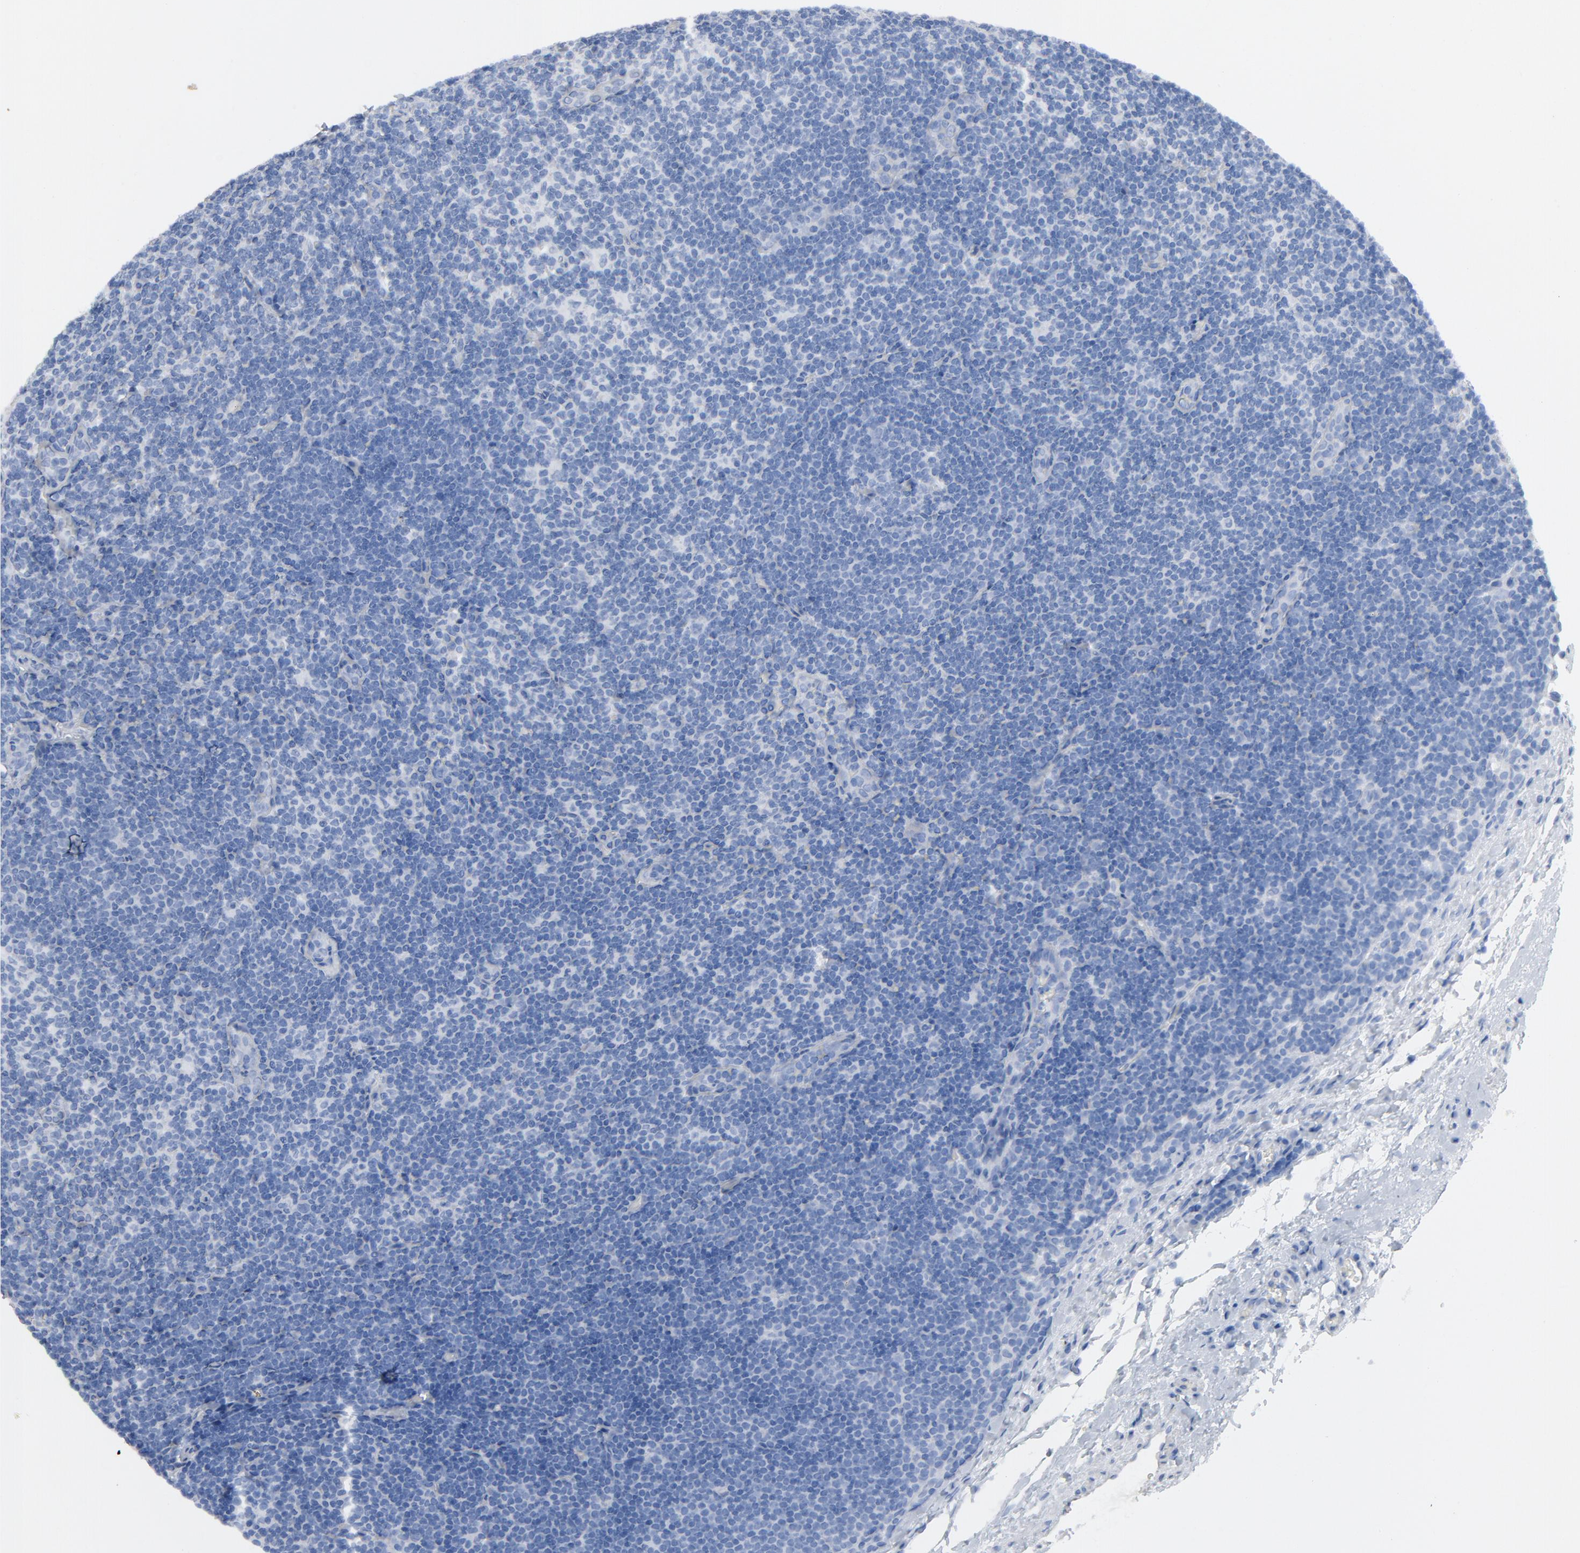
{"staining": {"intensity": "negative", "quantity": "none", "location": "none"}, "tissue": "lymphoma", "cell_type": "Tumor cells", "image_type": "cancer", "snomed": [{"axis": "morphology", "description": "Malignant lymphoma, non-Hodgkin's type, Low grade"}, {"axis": "topography", "description": "Lymph node"}], "caption": "DAB (3,3'-diaminobenzidine) immunohistochemical staining of lymphoma exhibits no significant expression in tumor cells.", "gene": "C14orf119", "patient": {"sex": "male", "age": 70}}